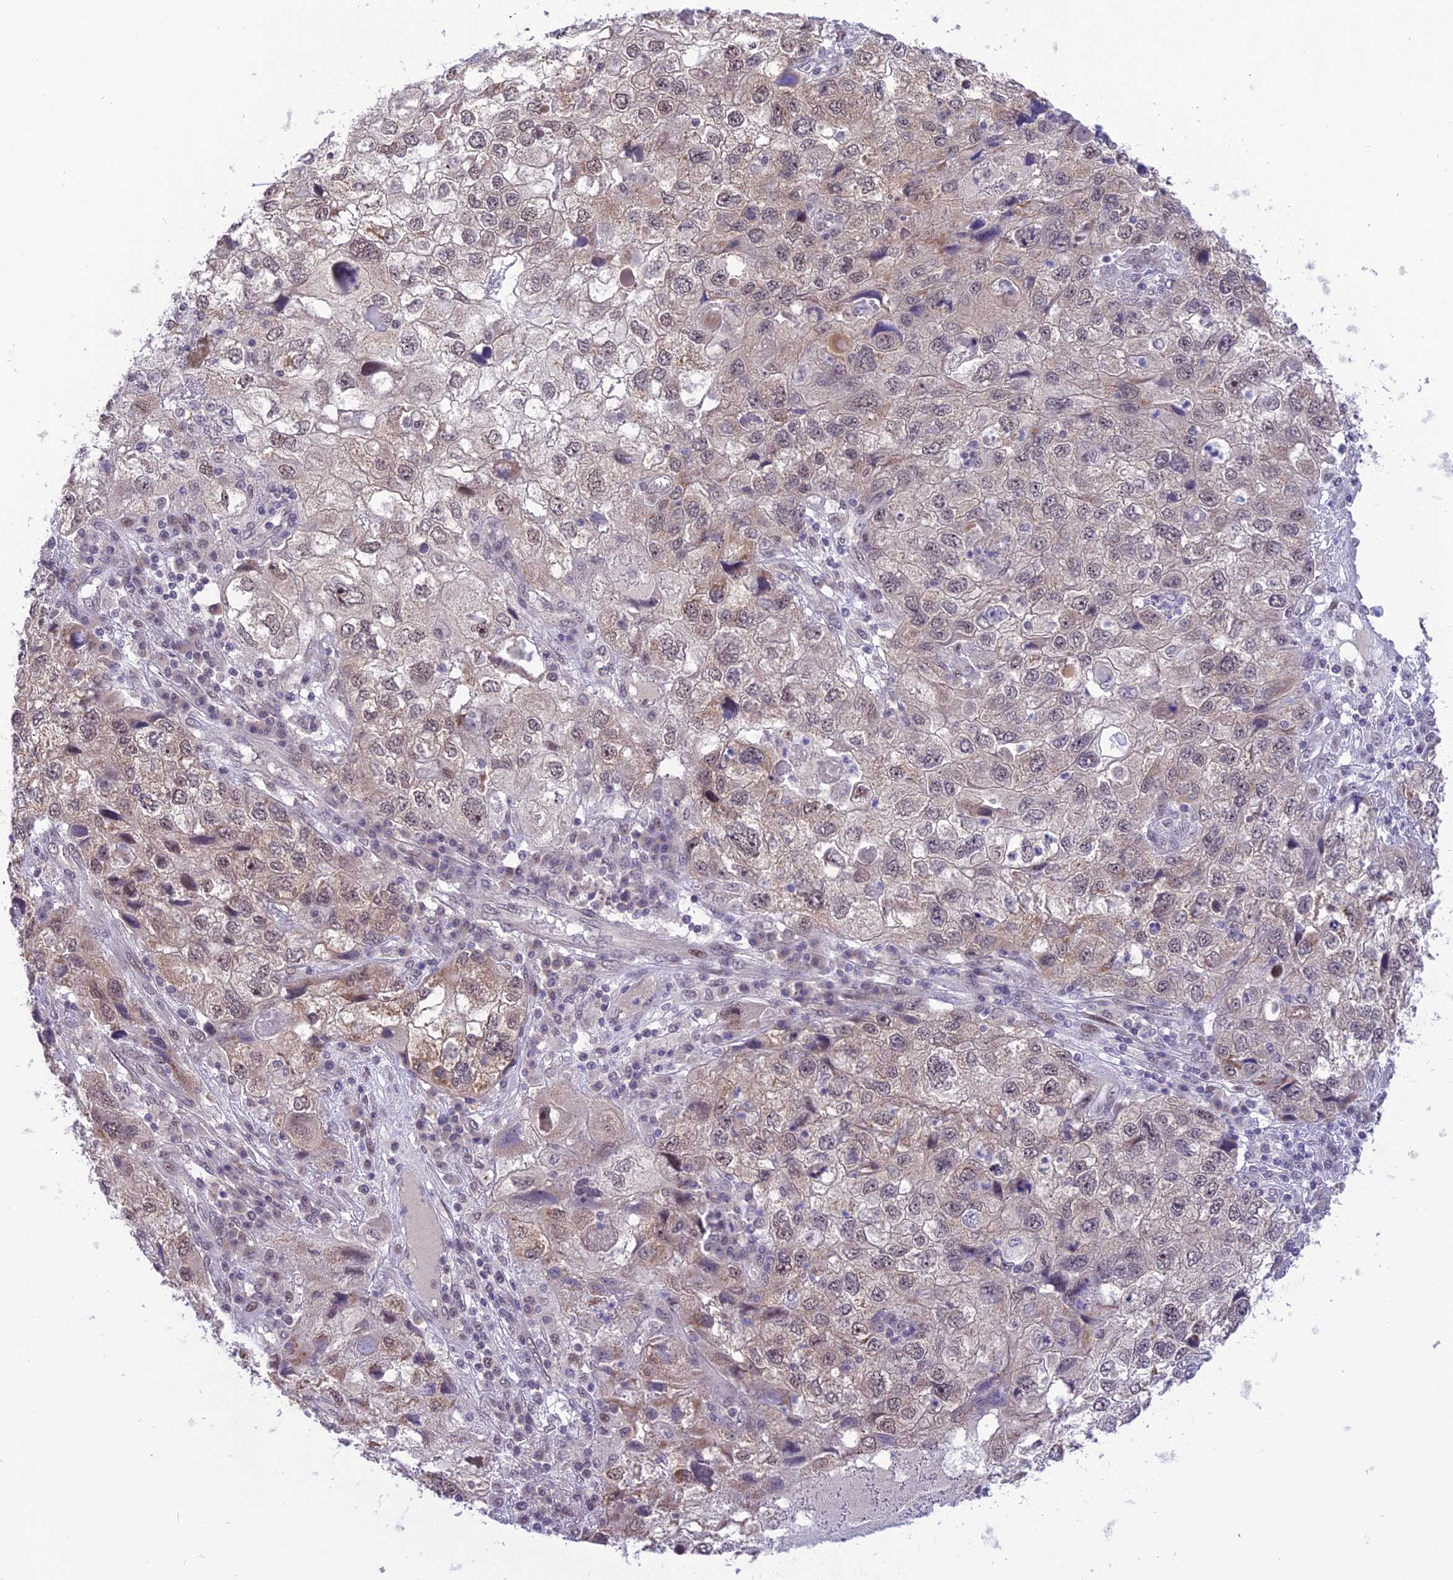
{"staining": {"intensity": "moderate", "quantity": "<25%", "location": "cytoplasmic/membranous,nuclear"}, "tissue": "endometrial cancer", "cell_type": "Tumor cells", "image_type": "cancer", "snomed": [{"axis": "morphology", "description": "Adenocarcinoma, NOS"}, {"axis": "topography", "description": "Endometrium"}], "caption": "Protein staining shows moderate cytoplasmic/membranous and nuclear expression in about <25% of tumor cells in adenocarcinoma (endometrial). The staining was performed using DAB (3,3'-diaminobenzidine), with brown indicating positive protein expression. Nuclei are stained blue with hematoxylin.", "gene": "ZNF837", "patient": {"sex": "female", "age": 49}}